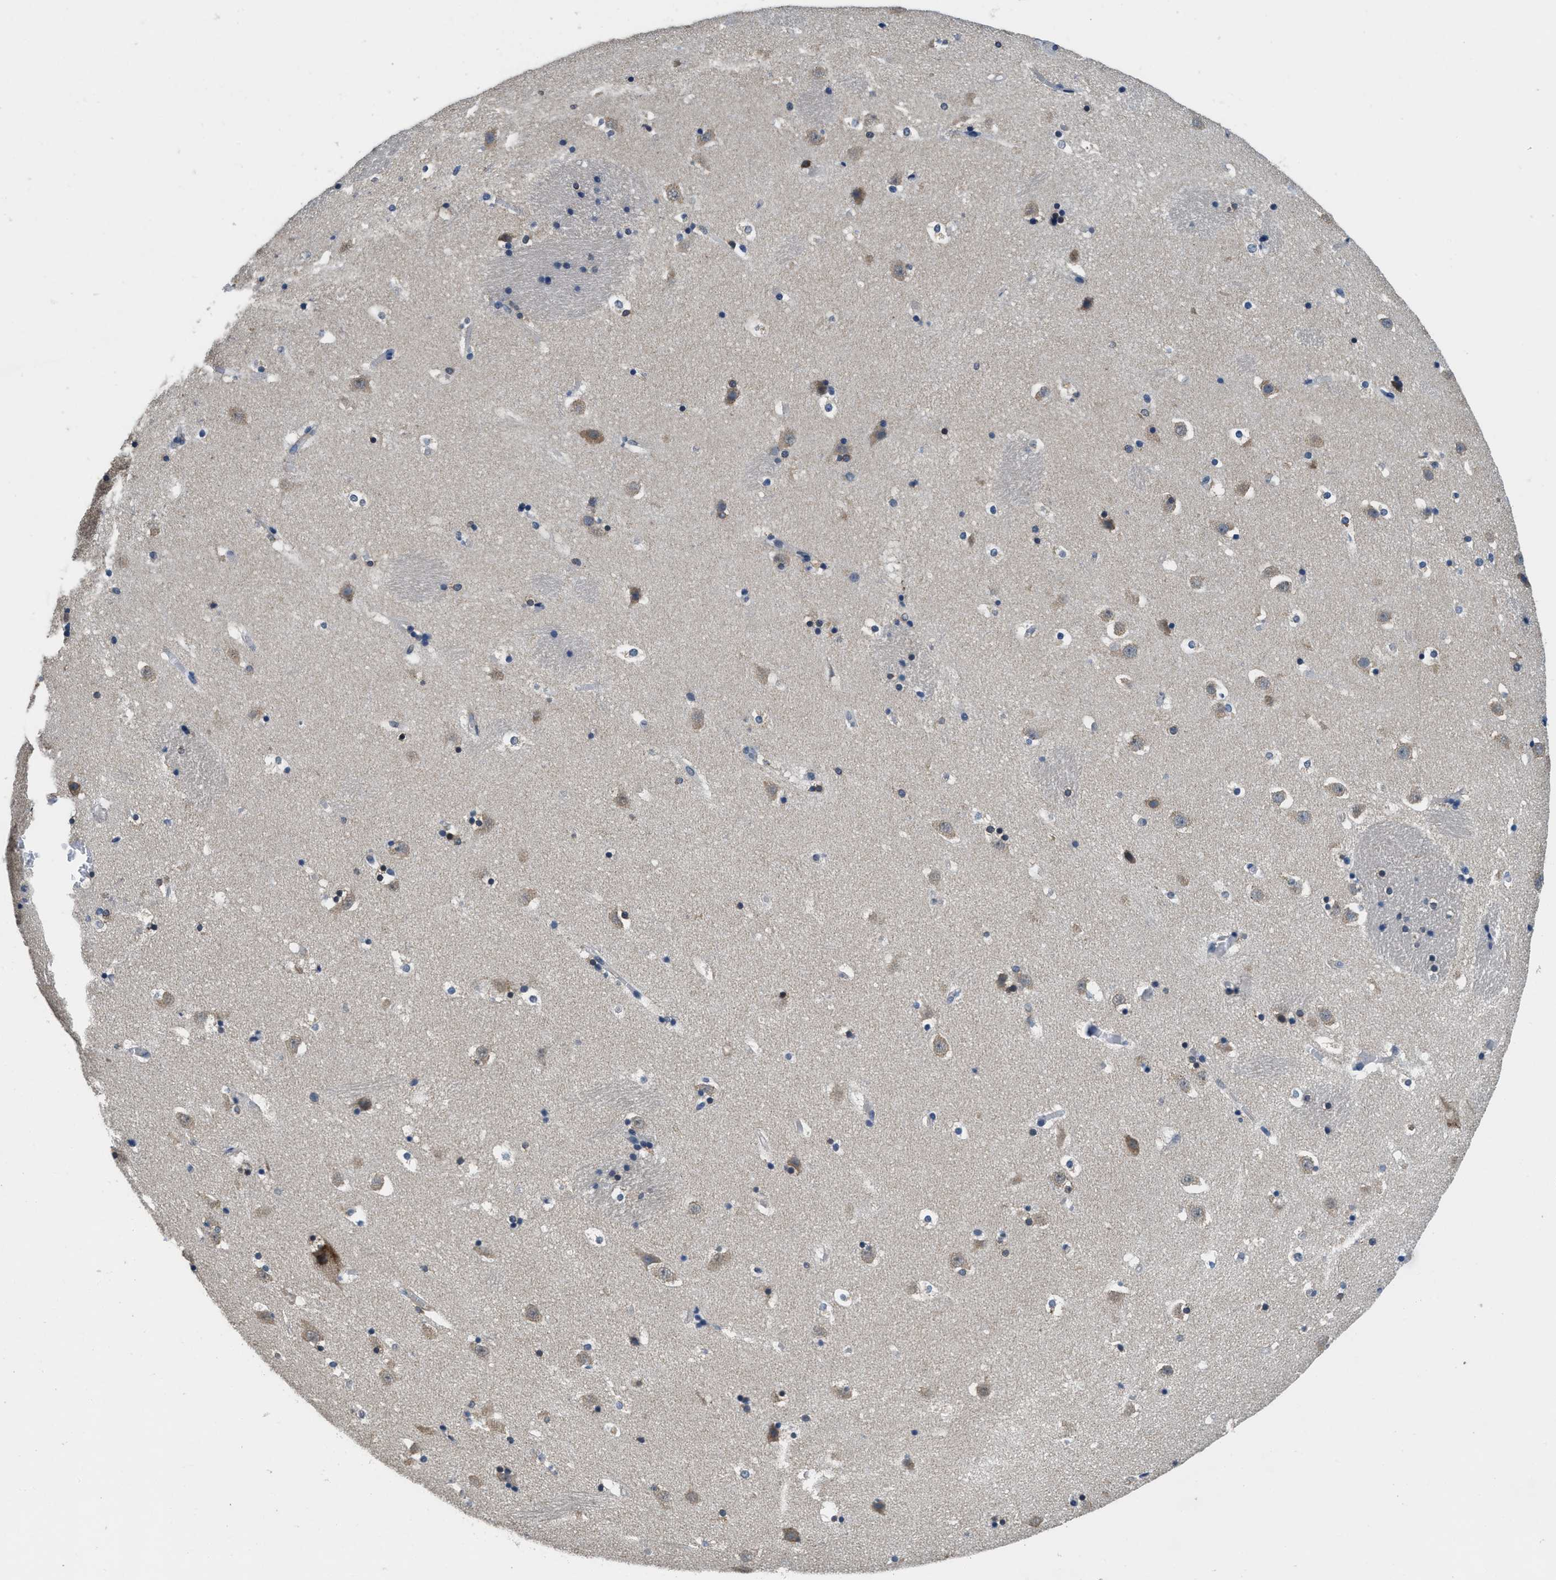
{"staining": {"intensity": "moderate", "quantity": "<25%", "location": "cytoplasmic/membranous"}, "tissue": "caudate", "cell_type": "Glial cells", "image_type": "normal", "snomed": [{"axis": "morphology", "description": "Normal tissue, NOS"}, {"axis": "topography", "description": "Lateral ventricle wall"}], "caption": "Immunohistochemical staining of benign human caudate exhibits <25% levels of moderate cytoplasmic/membranous protein staining in about <25% of glial cells. (IHC, brightfield microscopy, high magnification).", "gene": "DGKE", "patient": {"sex": "male", "age": 45}}